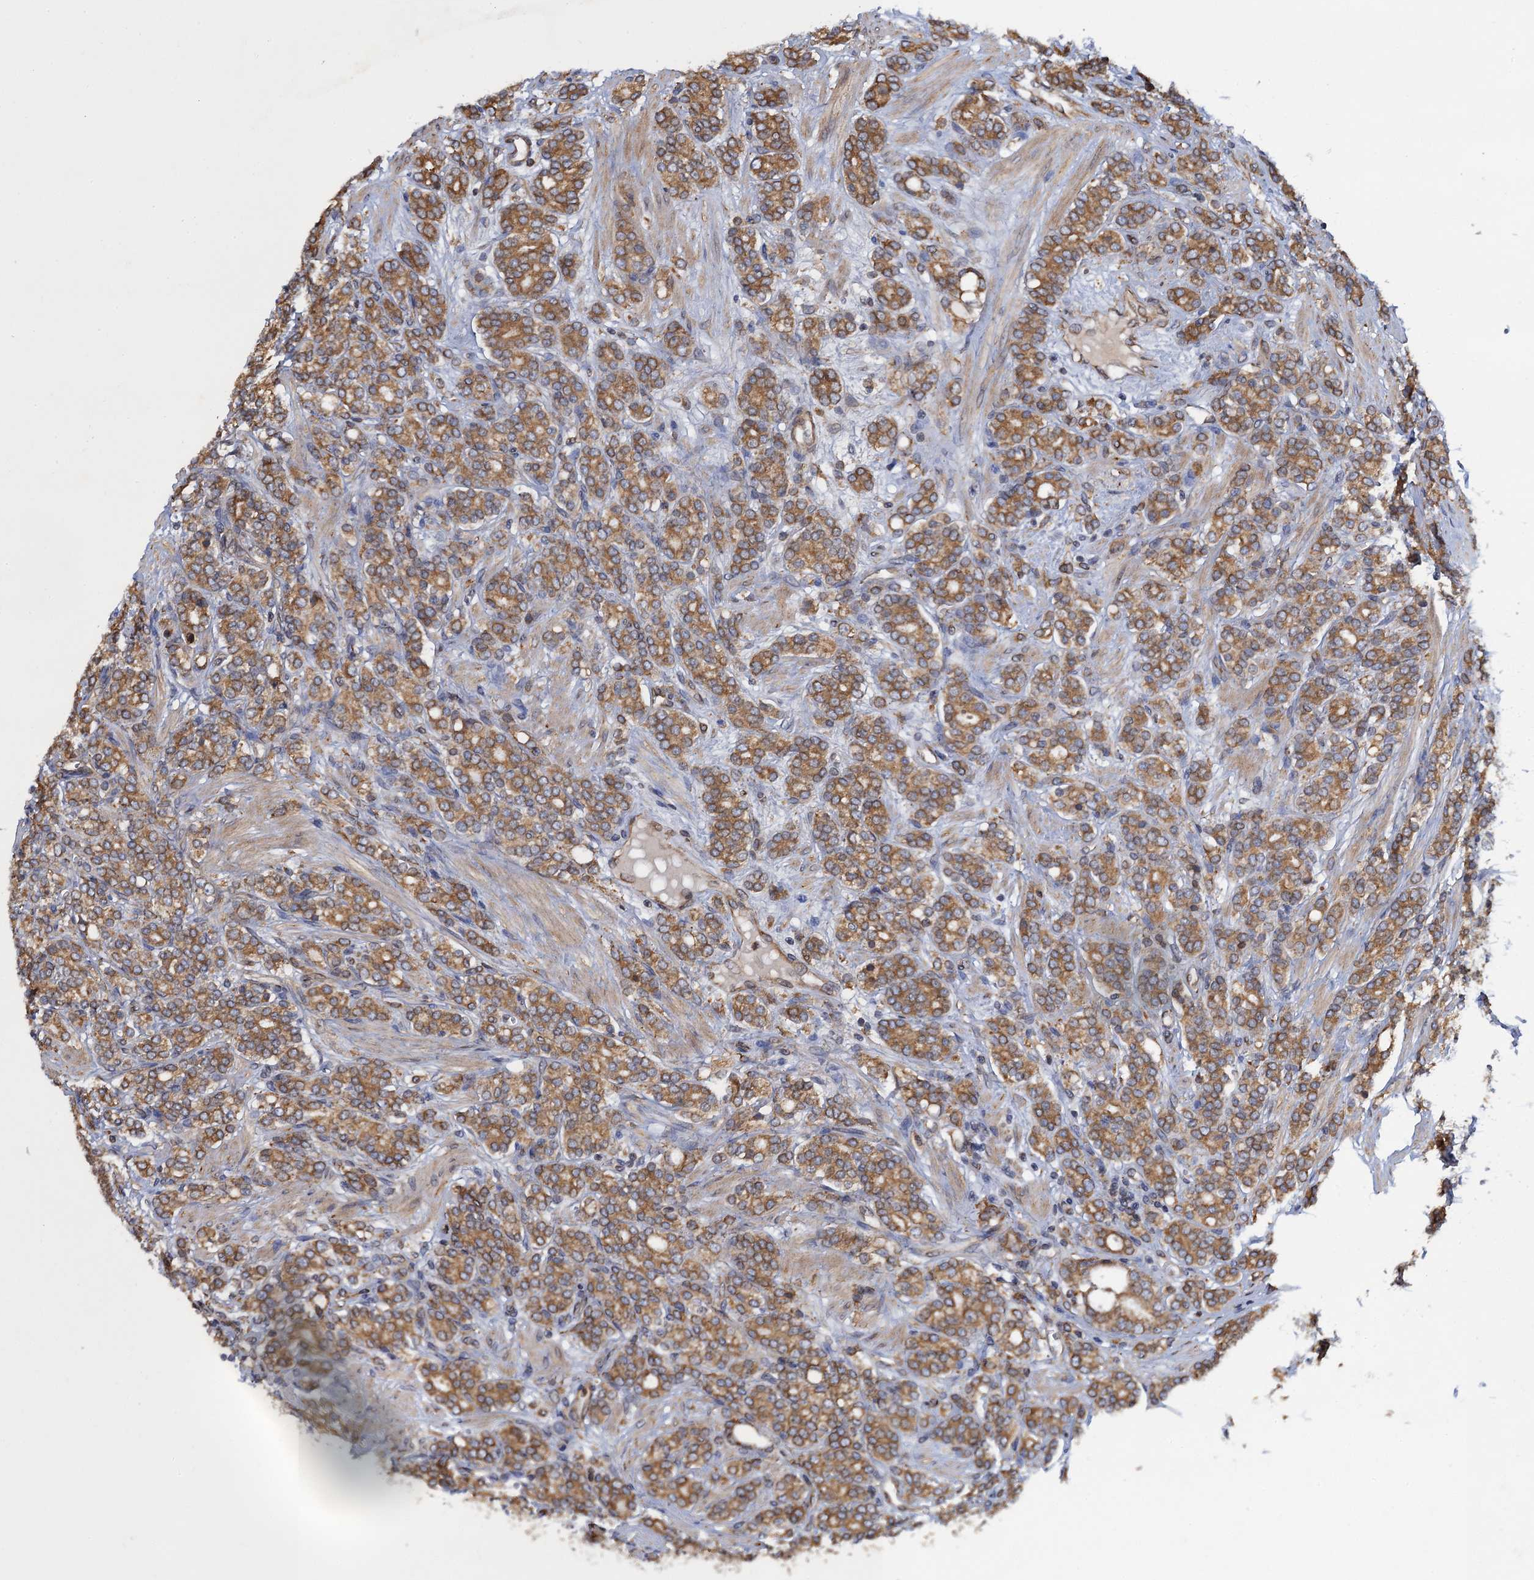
{"staining": {"intensity": "moderate", "quantity": ">75%", "location": "cytoplasmic/membranous"}, "tissue": "prostate cancer", "cell_type": "Tumor cells", "image_type": "cancer", "snomed": [{"axis": "morphology", "description": "Adenocarcinoma, High grade"}, {"axis": "topography", "description": "Prostate"}], "caption": "High-grade adenocarcinoma (prostate) stained with DAB (3,3'-diaminobenzidine) IHC reveals medium levels of moderate cytoplasmic/membranous staining in approximately >75% of tumor cells. The protein is stained brown, and the nuclei are stained in blue (DAB (3,3'-diaminobenzidine) IHC with brightfield microscopy, high magnification).", "gene": "ARMC5", "patient": {"sex": "male", "age": 62}}